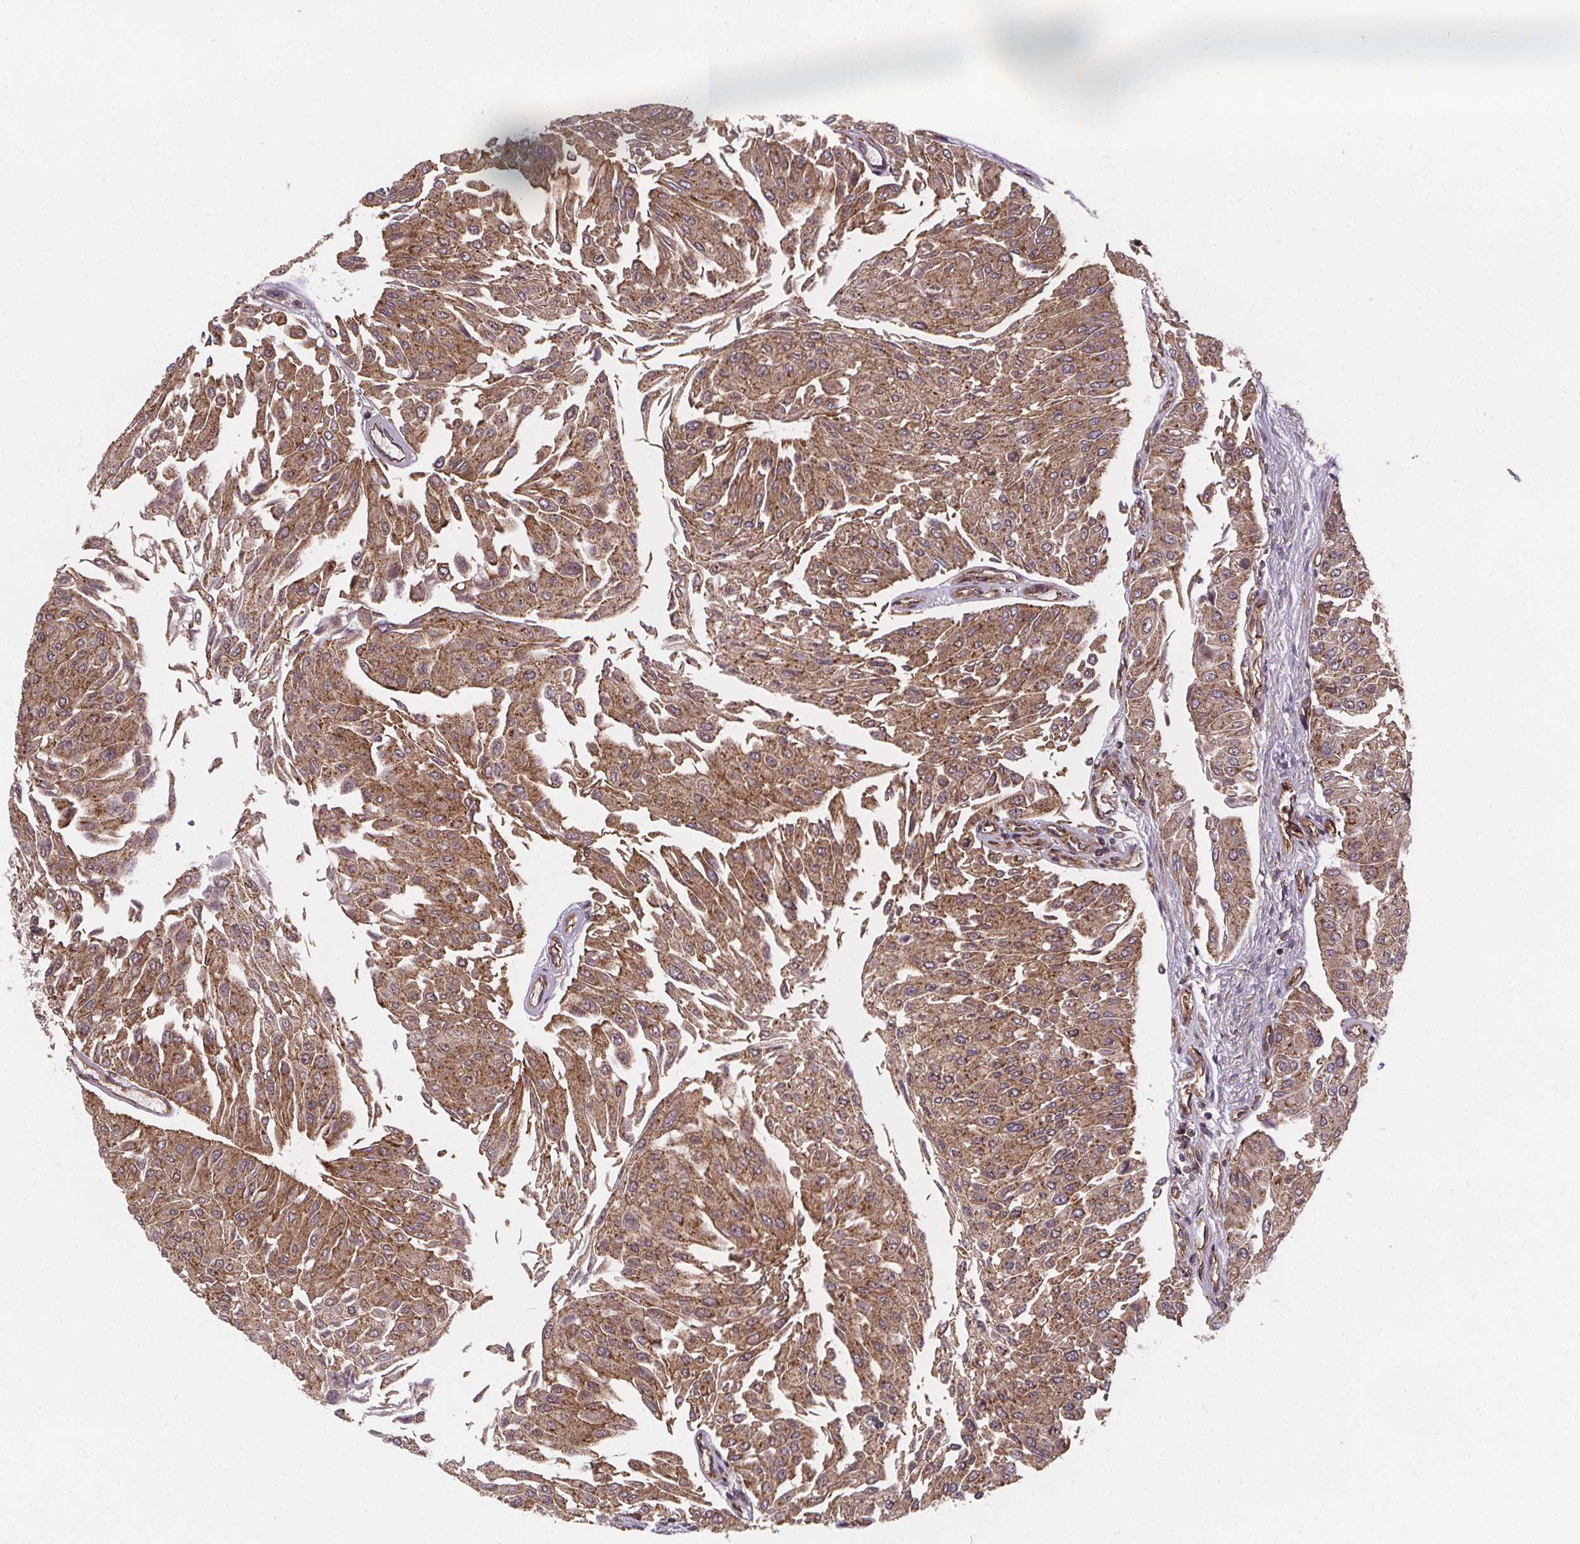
{"staining": {"intensity": "moderate", "quantity": ">75%", "location": "cytoplasmic/membranous"}, "tissue": "urothelial cancer", "cell_type": "Tumor cells", "image_type": "cancer", "snomed": [{"axis": "morphology", "description": "Urothelial carcinoma, NOS"}, {"axis": "topography", "description": "Urinary bladder"}], "caption": "This is an image of immunohistochemistry staining of transitional cell carcinoma, which shows moderate expression in the cytoplasmic/membranous of tumor cells.", "gene": "CLINT1", "patient": {"sex": "male", "age": 67}}